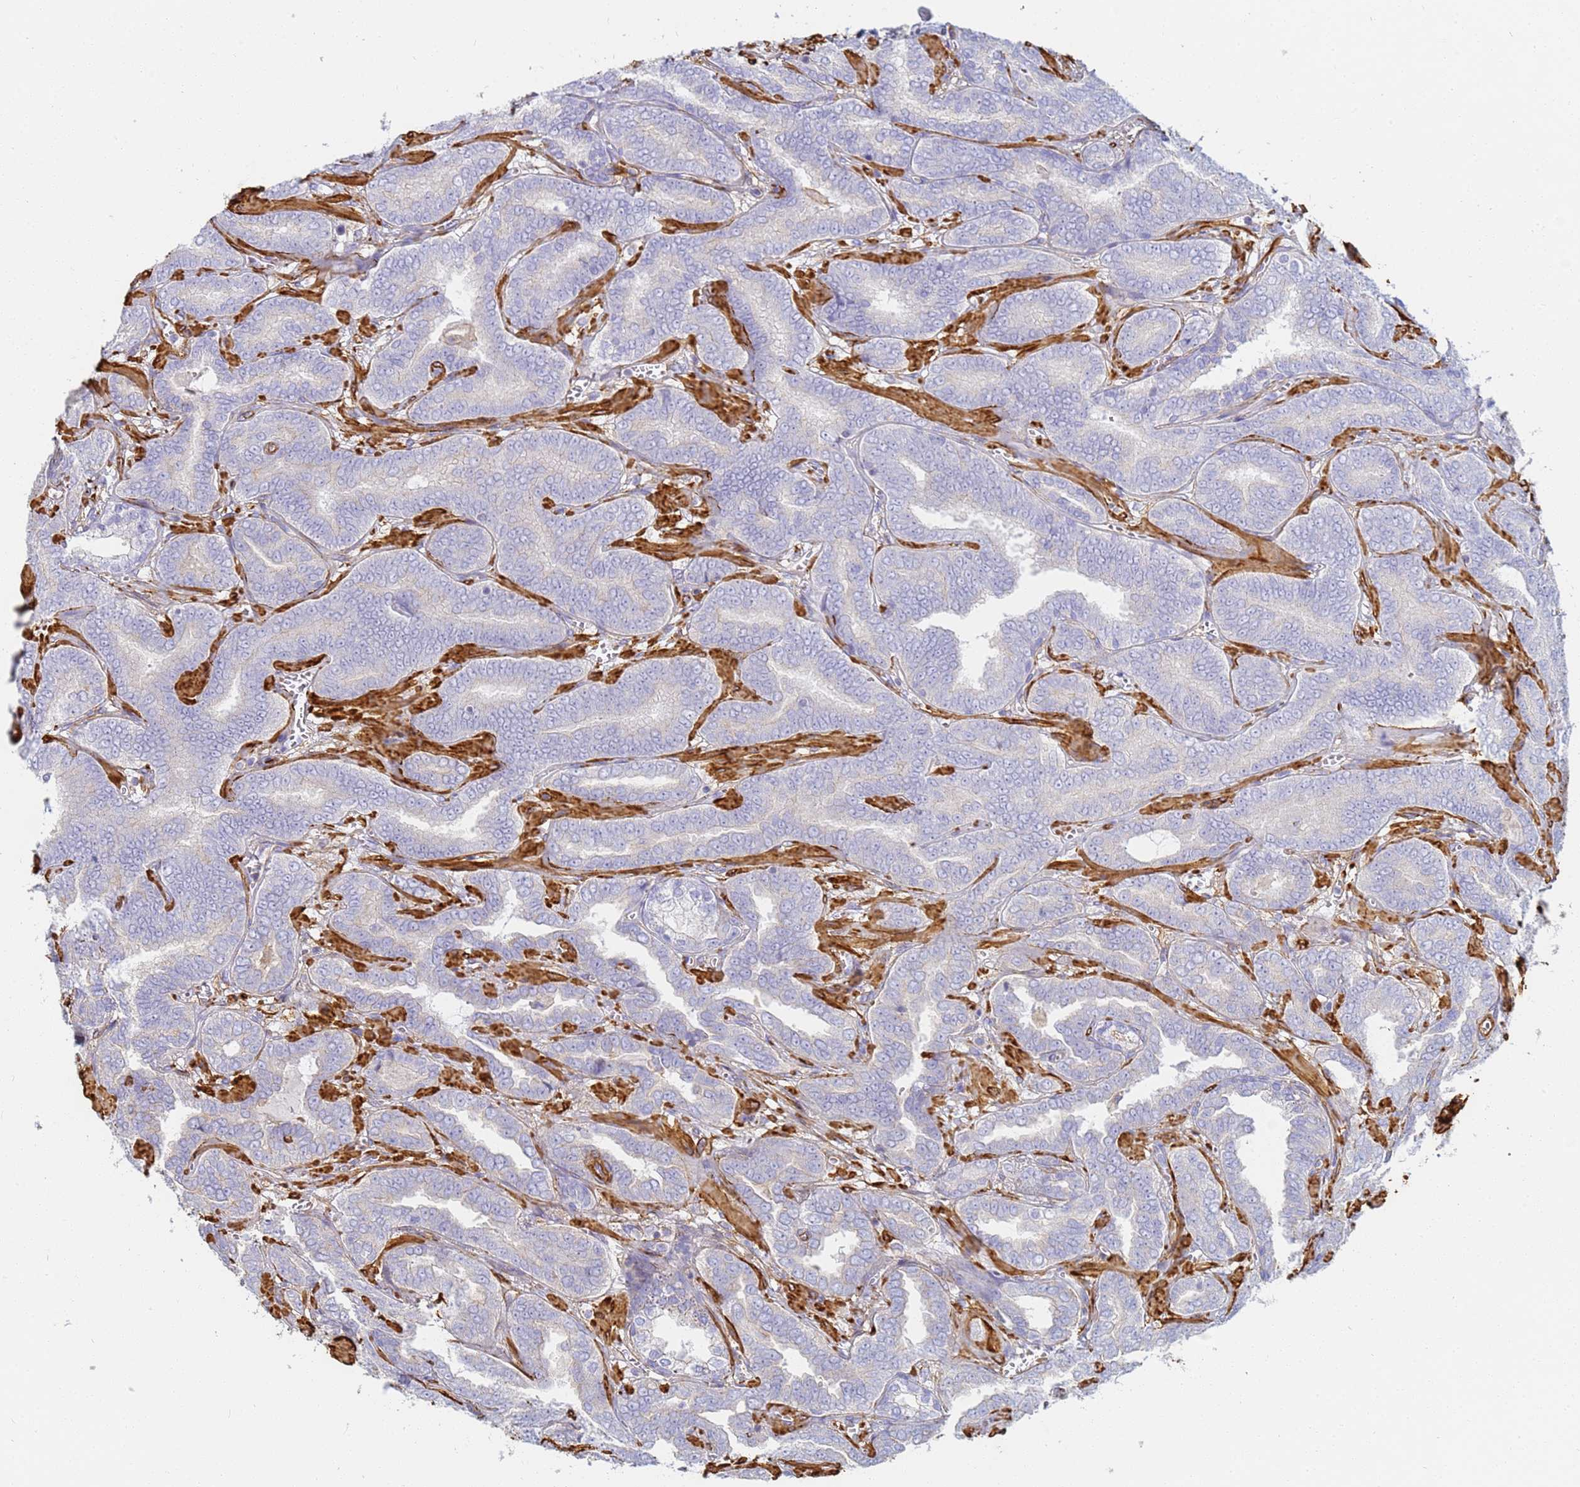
{"staining": {"intensity": "negative", "quantity": "none", "location": "none"}, "tissue": "prostate cancer", "cell_type": "Tumor cells", "image_type": "cancer", "snomed": [{"axis": "morphology", "description": "Adenocarcinoma, High grade"}, {"axis": "topography", "description": "Prostate"}], "caption": "The photomicrograph exhibits no significant expression in tumor cells of adenocarcinoma (high-grade) (prostate).", "gene": "TPM1", "patient": {"sex": "male", "age": 67}}